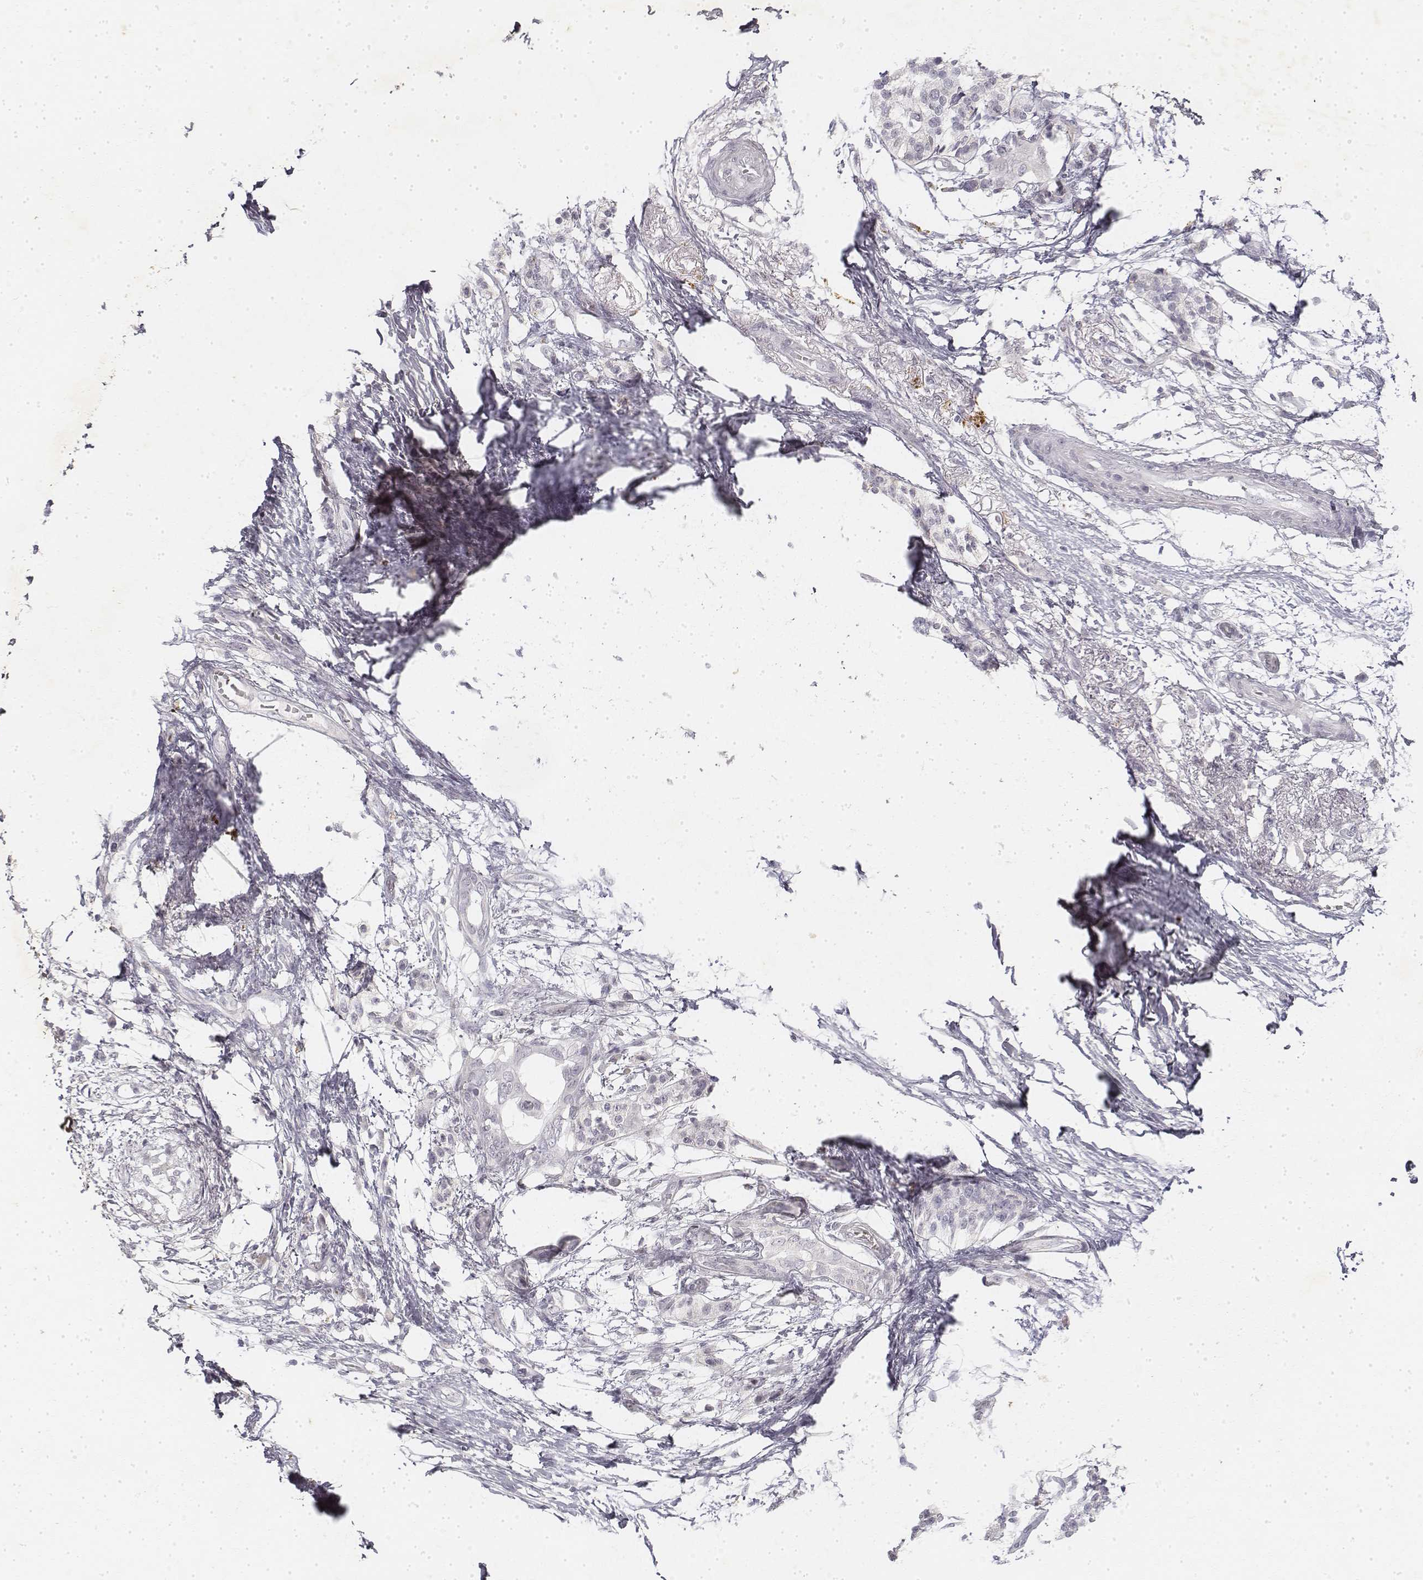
{"staining": {"intensity": "negative", "quantity": "none", "location": "none"}, "tissue": "pancreatic cancer", "cell_type": "Tumor cells", "image_type": "cancer", "snomed": [{"axis": "morphology", "description": "Adenocarcinoma, NOS"}, {"axis": "topography", "description": "Pancreas"}], "caption": "High magnification brightfield microscopy of pancreatic adenocarcinoma stained with DAB (3,3'-diaminobenzidine) (brown) and counterstained with hematoxylin (blue): tumor cells show no significant expression. (DAB immunohistochemistry (IHC) with hematoxylin counter stain).", "gene": "KRT84", "patient": {"sex": "female", "age": 72}}